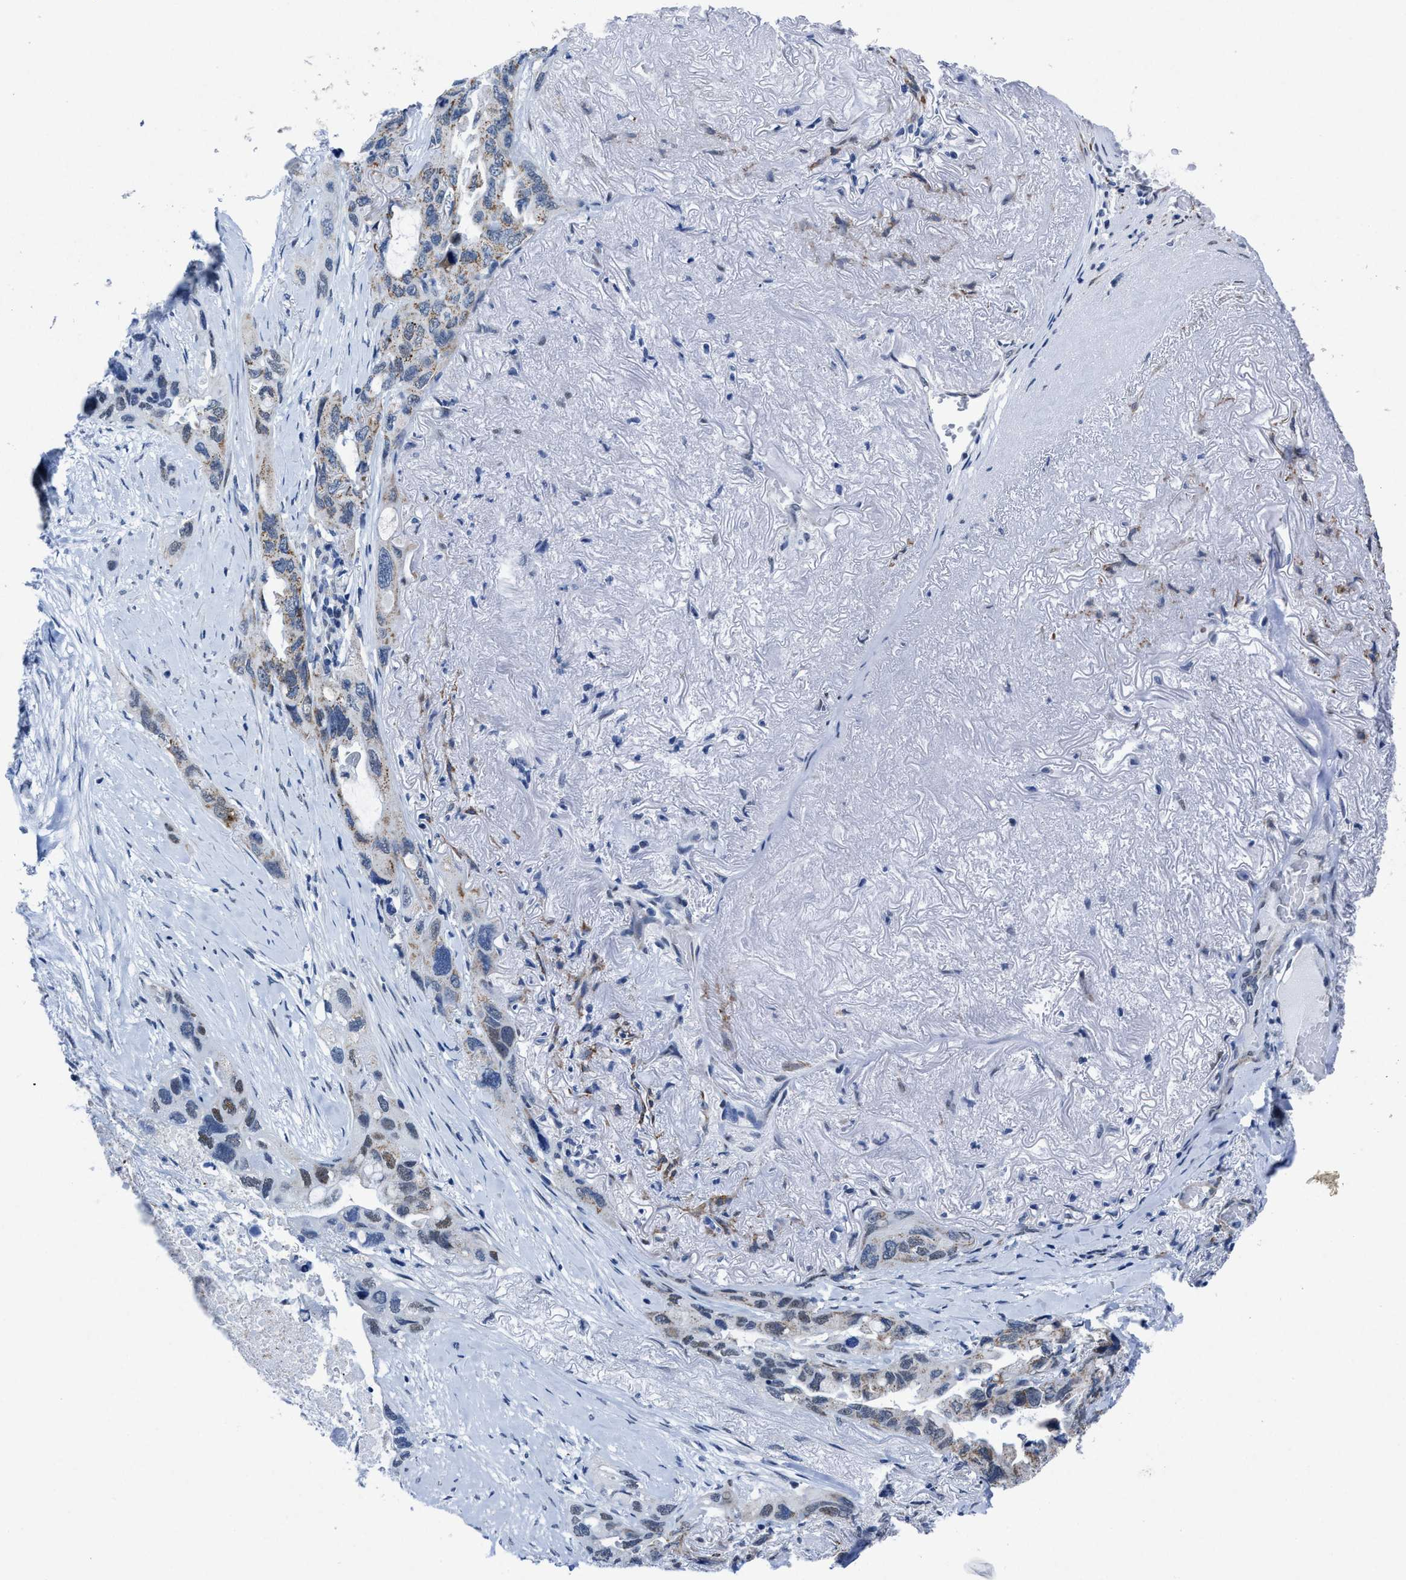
{"staining": {"intensity": "moderate", "quantity": "25%-75%", "location": "cytoplasmic/membranous,nuclear"}, "tissue": "lung cancer", "cell_type": "Tumor cells", "image_type": "cancer", "snomed": [{"axis": "morphology", "description": "Squamous cell carcinoma, NOS"}, {"axis": "topography", "description": "Lung"}], "caption": "Protein positivity by IHC exhibits moderate cytoplasmic/membranous and nuclear positivity in approximately 25%-75% of tumor cells in lung cancer (squamous cell carcinoma). The staining is performed using DAB (3,3'-diaminobenzidine) brown chromogen to label protein expression. The nuclei are counter-stained blue using hematoxylin.", "gene": "ID3", "patient": {"sex": "female", "age": 73}}